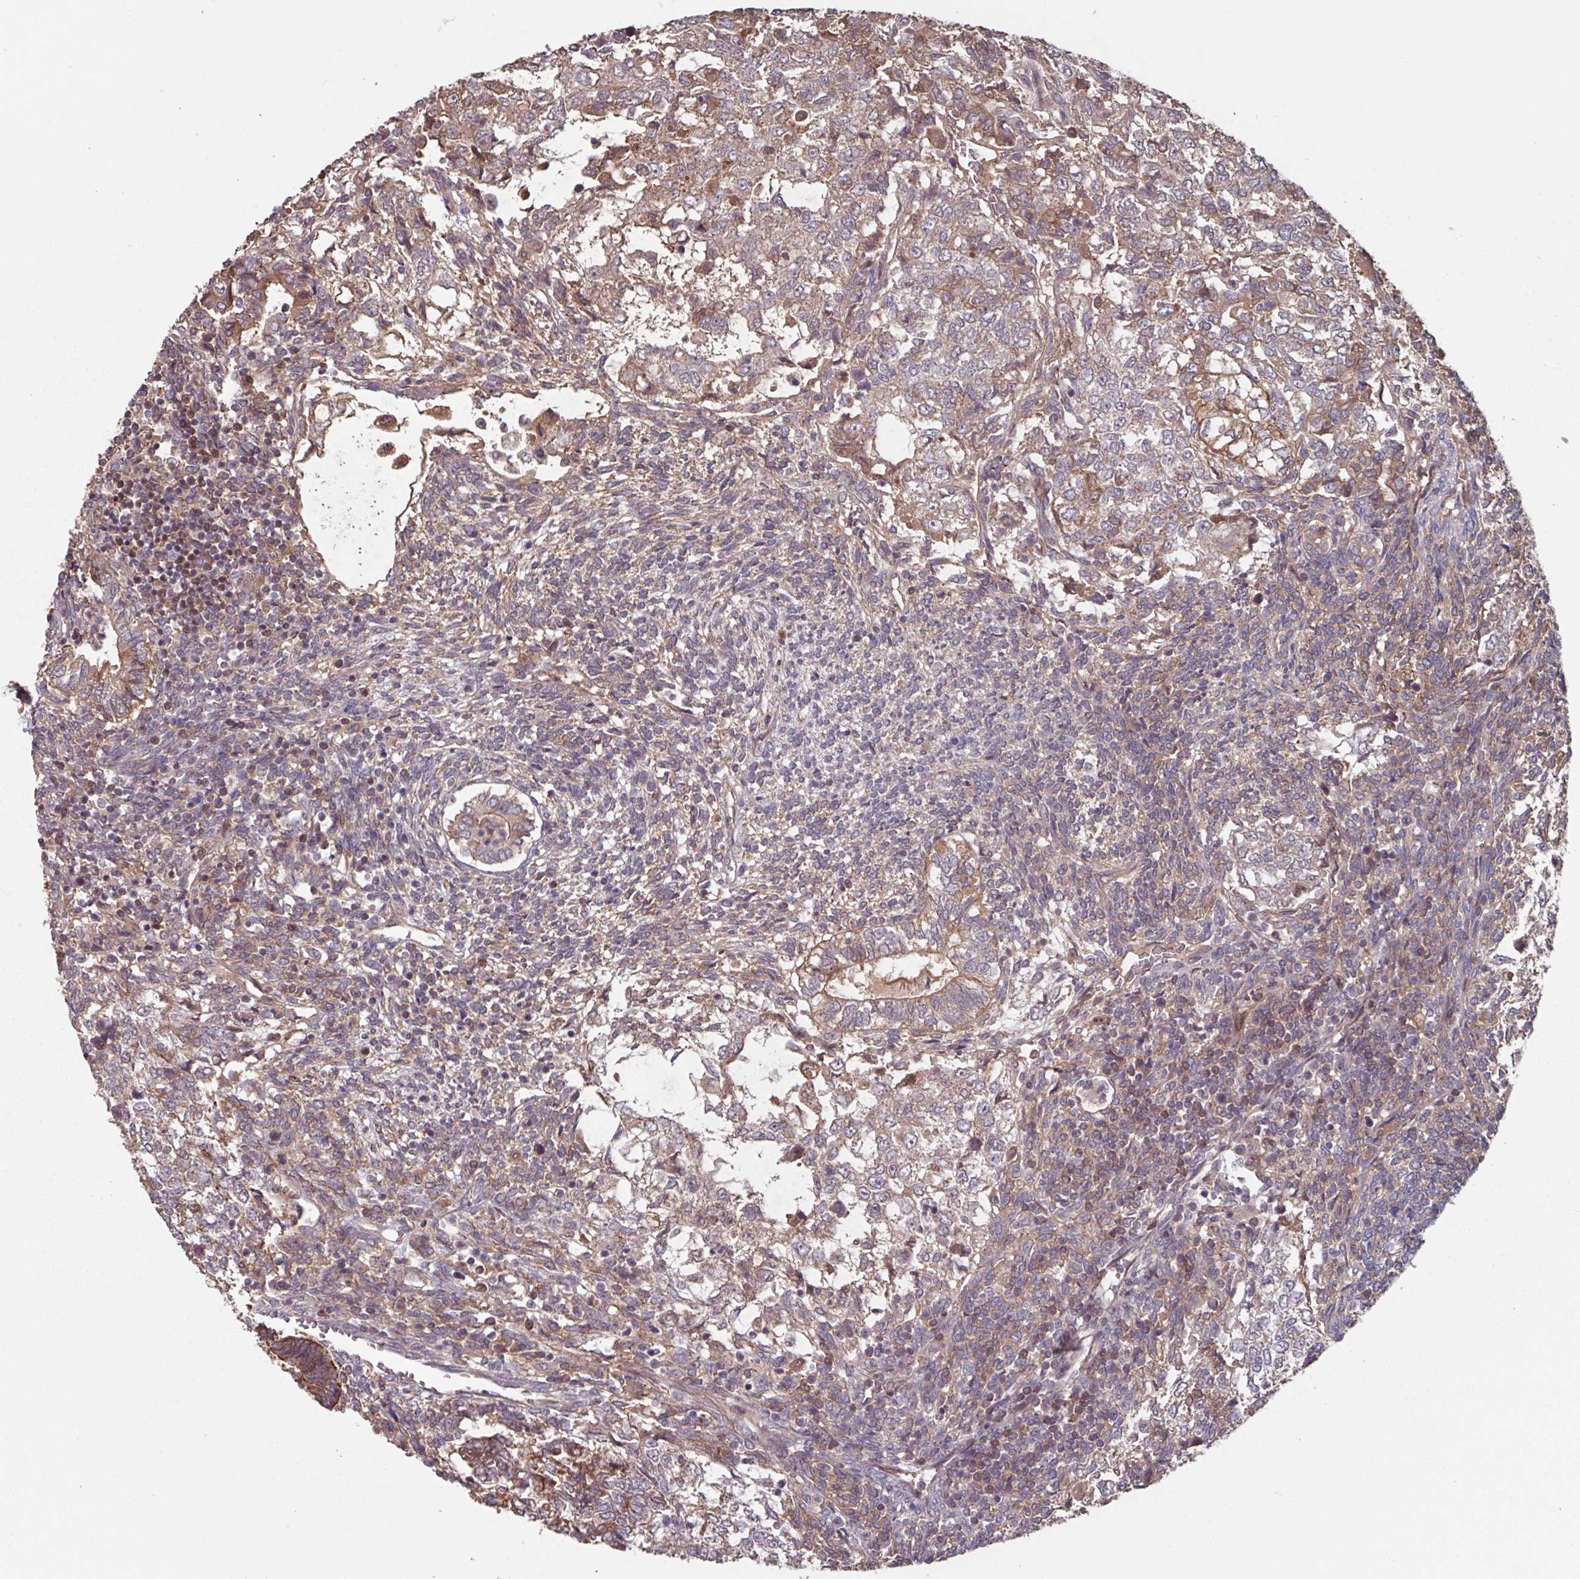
{"staining": {"intensity": "weak", "quantity": "25%-75%", "location": "cytoplasmic/membranous"}, "tissue": "testis cancer", "cell_type": "Tumor cells", "image_type": "cancer", "snomed": [{"axis": "morphology", "description": "Carcinoma, Embryonal, NOS"}, {"axis": "topography", "description": "Testis"}], "caption": "Testis cancer stained with DAB immunohistochemistry shows low levels of weak cytoplasmic/membranous staining in approximately 25%-75% of tumor cells. The protein of interest is shown in brown color, while the nuclei are stained blue.", "gene": "TMEM88", "patient": {"sex": "male", "age": 23}}